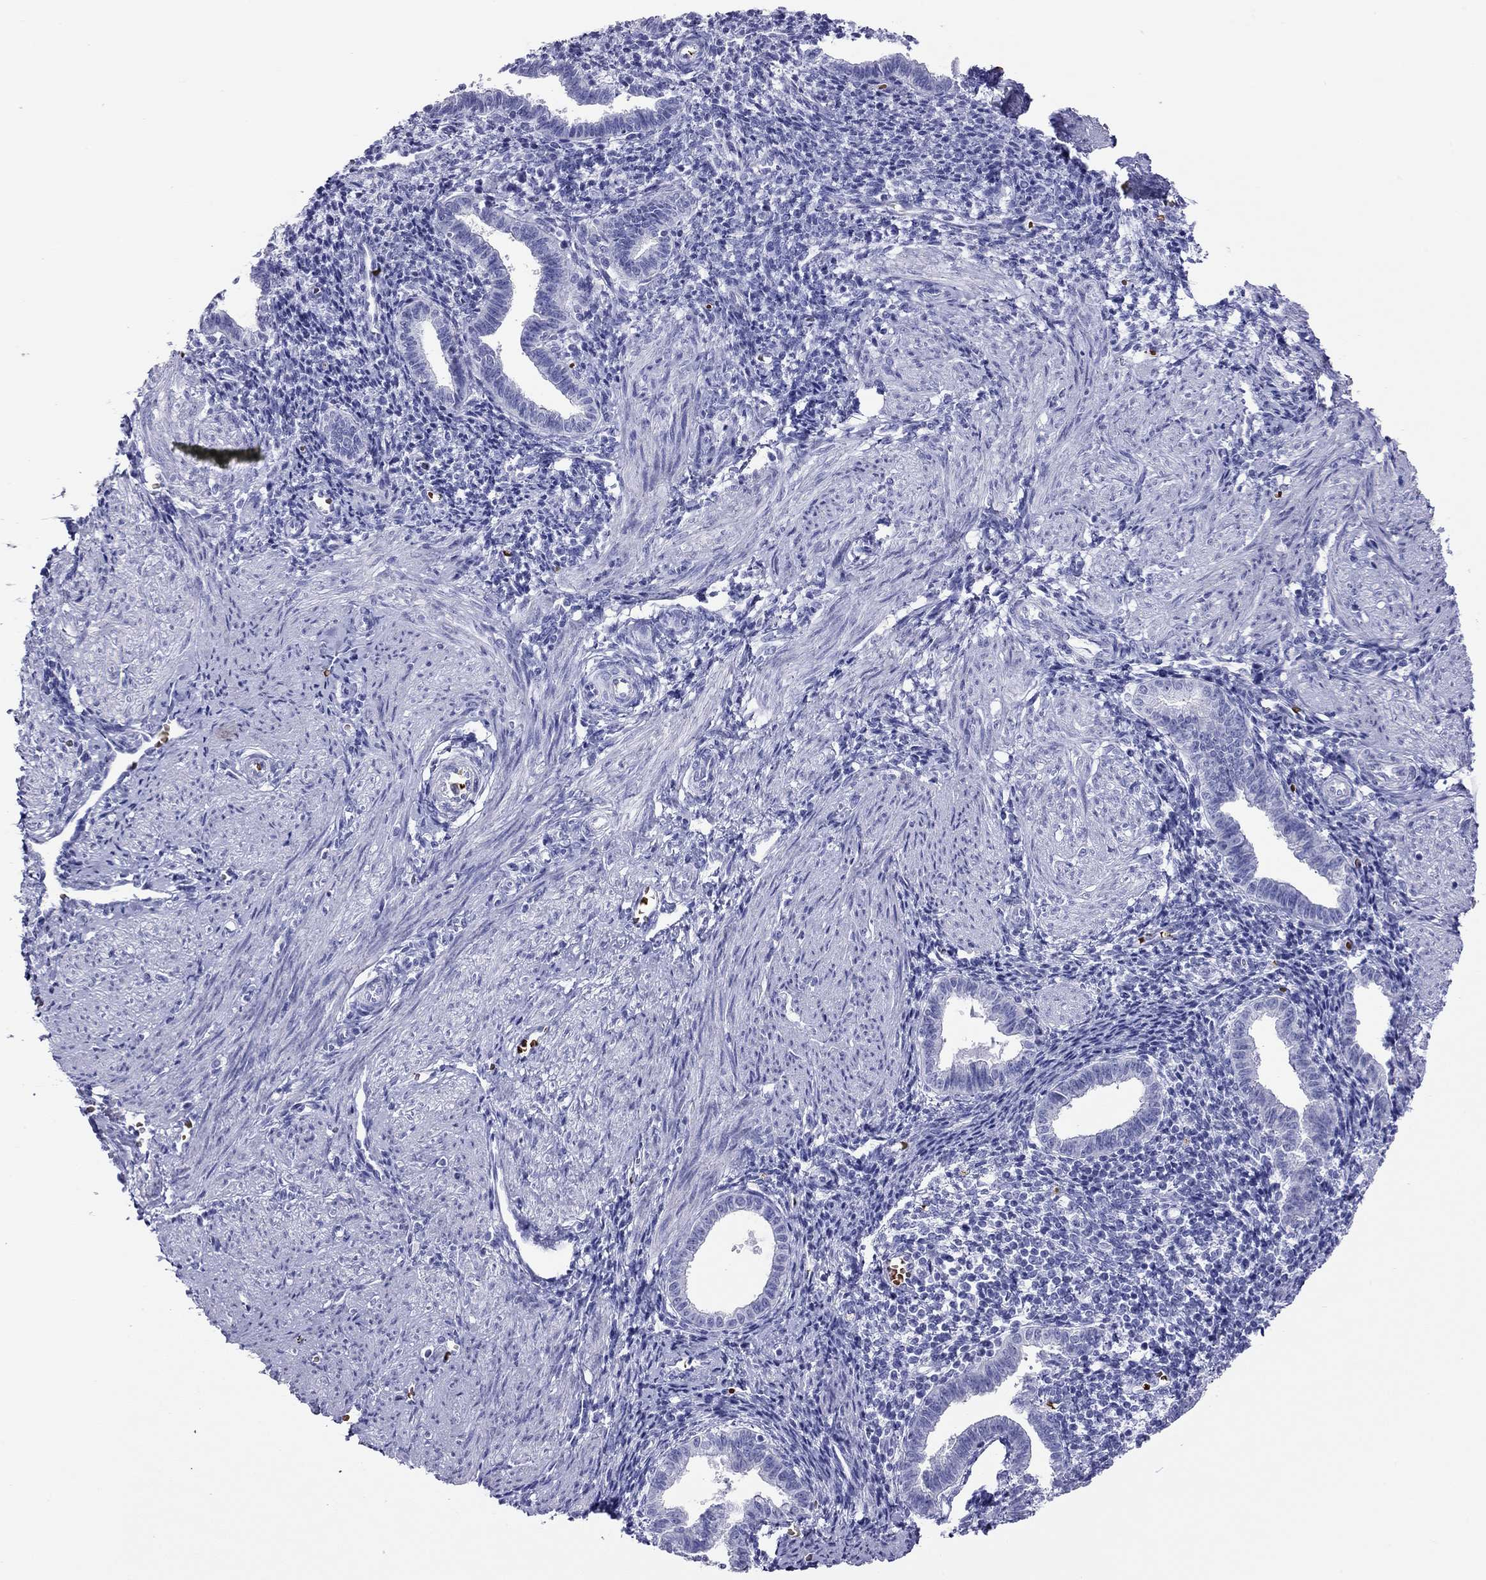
{"staining": {"intensity": "negative", "quantity": "none", "location": "none"}, "tissue": "endometrium", "cell_type": "Cells in endometrial stroma", "image_type": "normal", "snomed": [{"axis": "morphology", "description": "Normal tissue, NOS"}, {"axis": "topography", "description": "Endometrium"}], "caption": "An IHC histopathology image of benign endometrium is shown. There is no staining in cells in endometrial stroma of endometrium. (DAB (3,3'-diaminobenzidine) immunohistochemistry (IHC) visualized using brightfield microscopy, high magnification).", "gene": "PTPRN", "patient": {"sex": "female", "age": 37}}